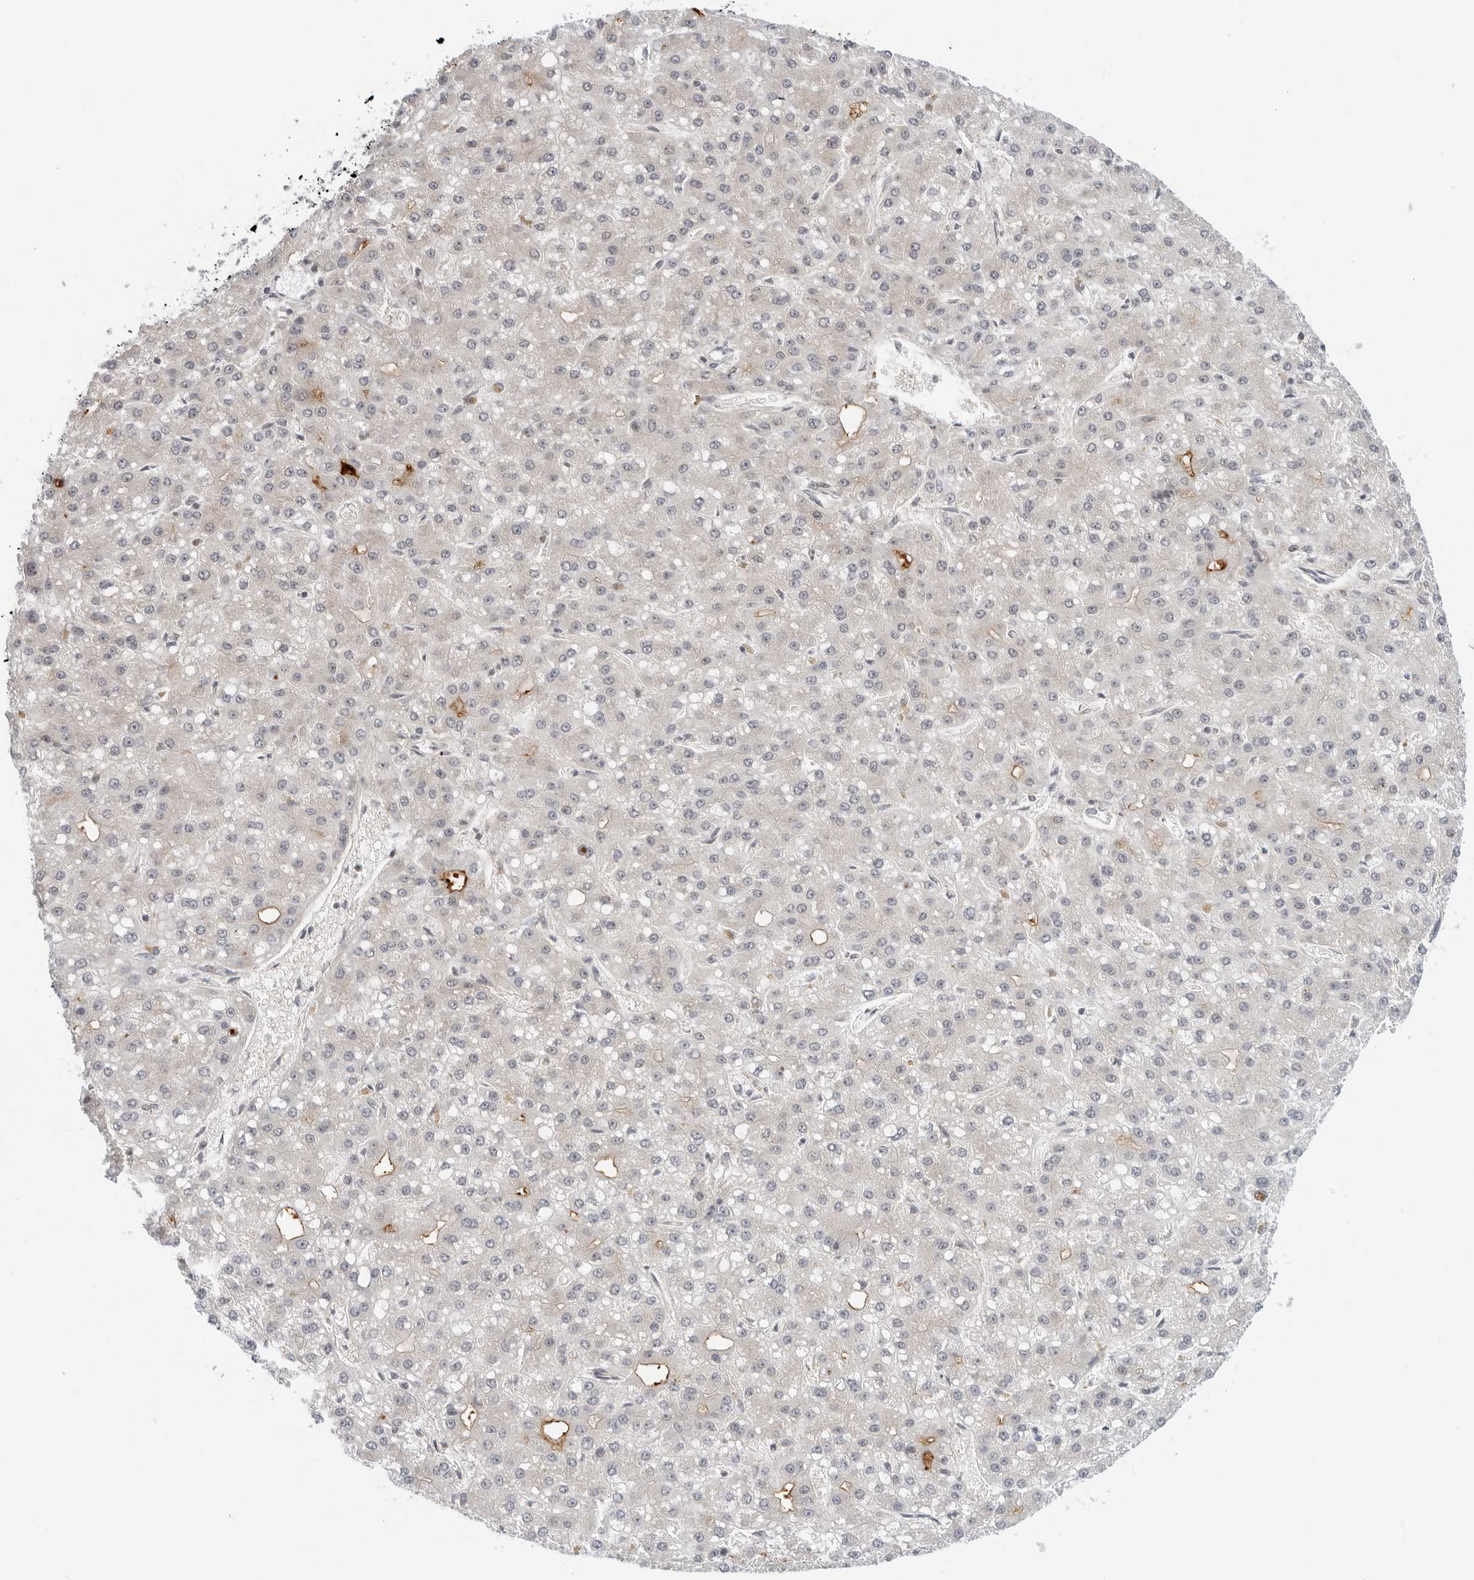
{"staining": {"intensity": "negative", "quantity": "none", "location": "none"}, "tissue": "liver cancer", "cell_type": "Tumor cells", "image_type": "cancer", "snomed": [{"axis": "morphology", "description": "Carcinoma, Hepatocellular, NOS"}, {"axis": "topography", "description": "Liver"}], "caption": "Immunohistochemistry (IHC) of liver cancer shows no staining in tumor cells.", "gene": "SUGCT", "patient": {"sex": "male", "age": 67}}